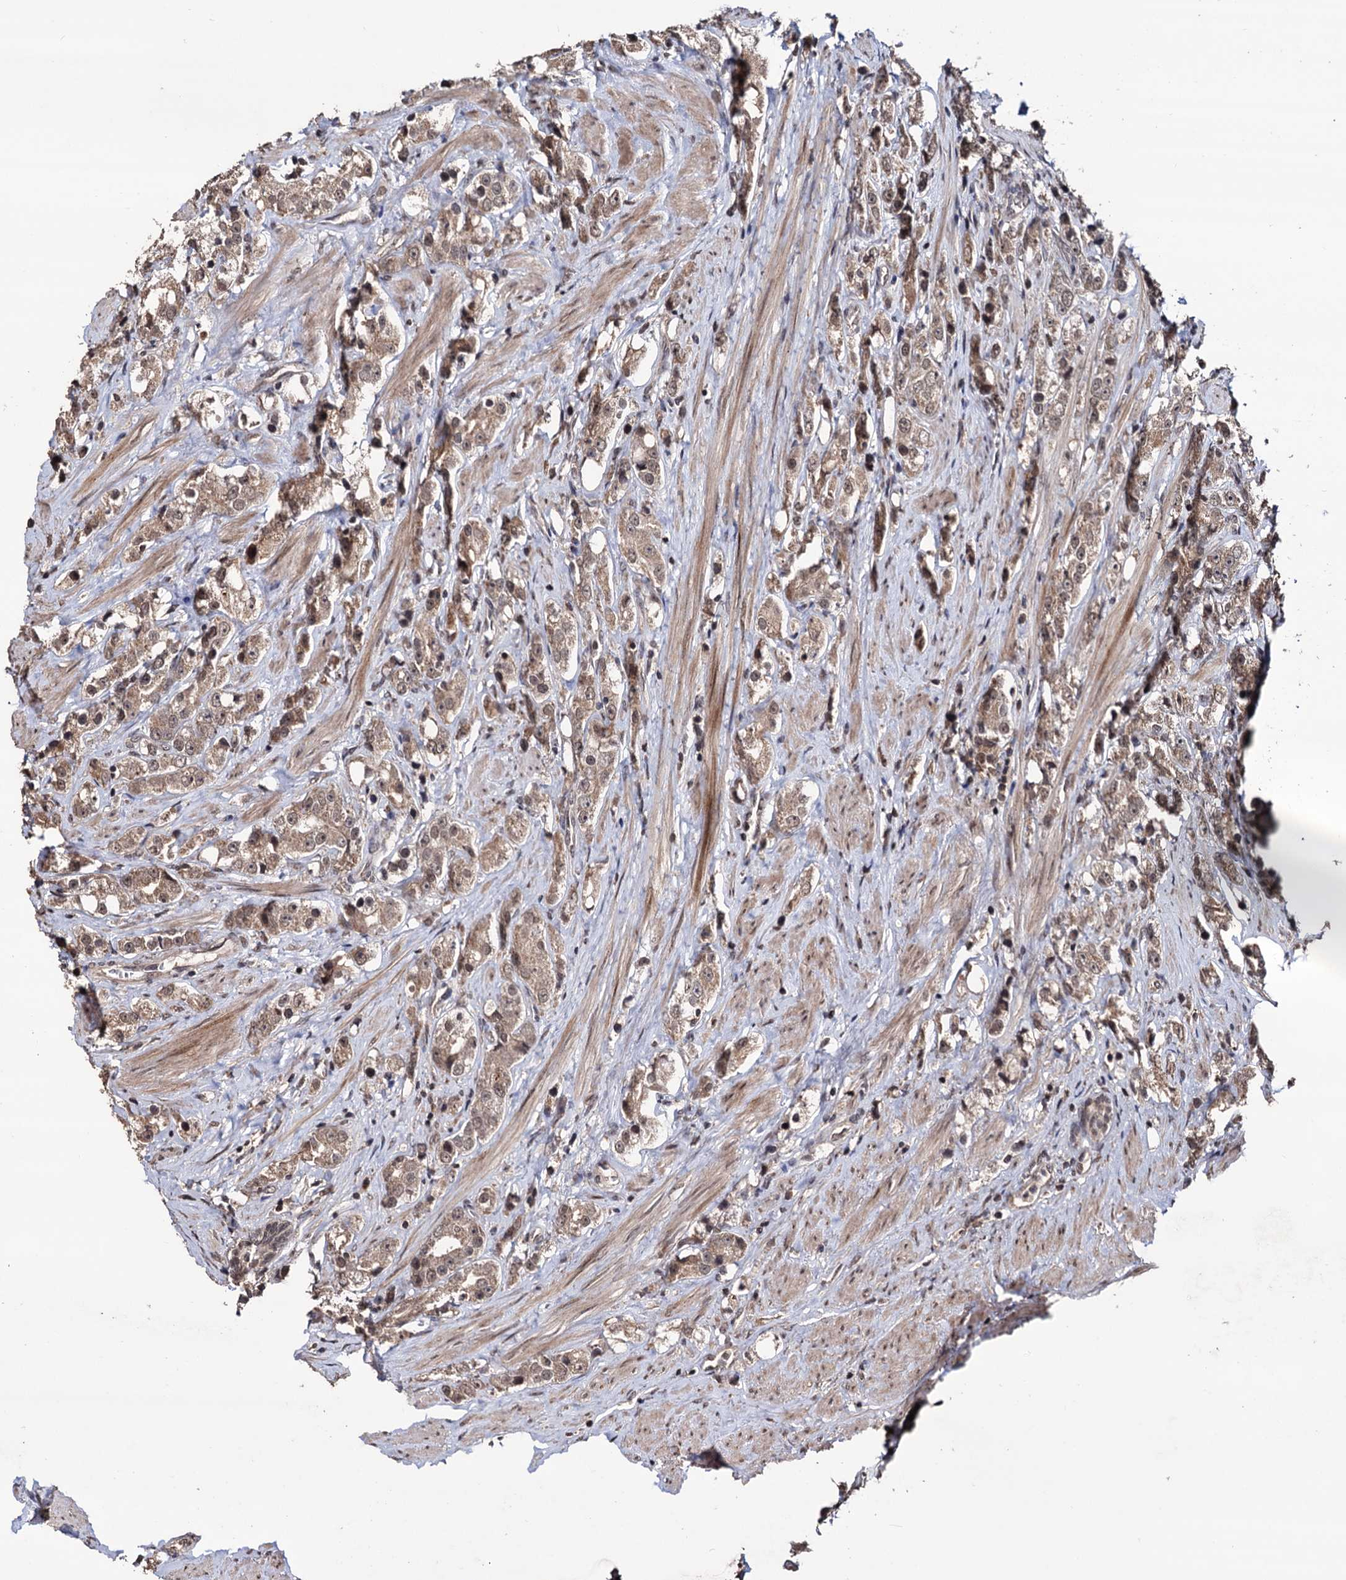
{"staining": {"intensity": "moderate", "quantity": ">75%", "location": "cytoplasmic/membranous"}, "tissue": "prostate cancer", "cell_type": "Tumor cells", "image_type": "cancer", "snomed": [{"axis": "morphology", "description": "Adenocarcinoma, NOS"}, {"axis": "topography", "description": "Prostate"}], "caption": "Prostate cancer stained with a protein marker exhibits moderate staining in tumor cells.", "gene": "KLF5", "patient": {"sex": "male", "age": 79}}